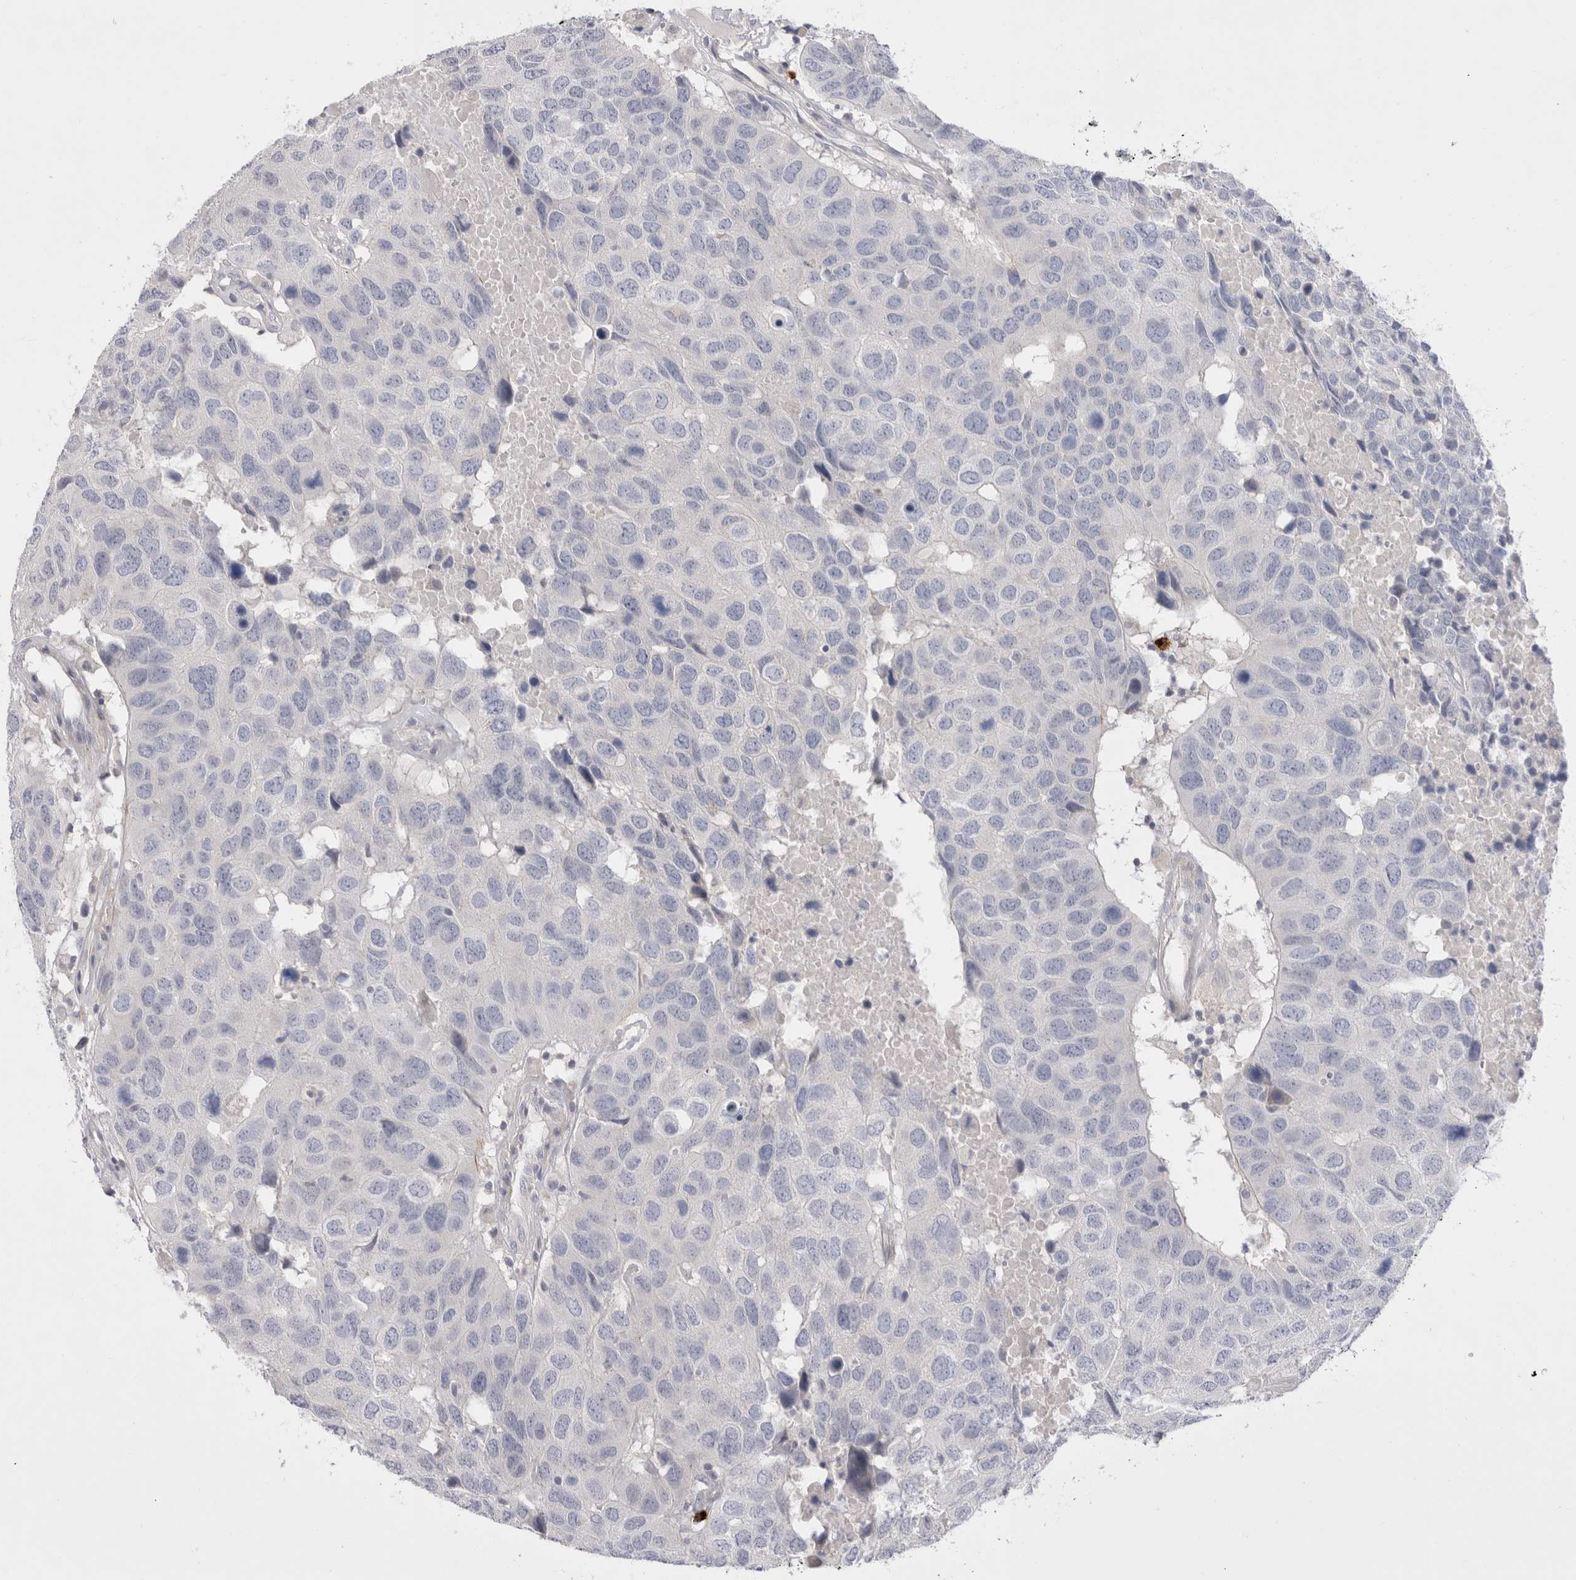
{"staining": {"intensity": "negative", "quantity": "none", "location": "none"}, "tissue": "head and neck cancer", "cell_type": "Tumor cells", "image_type": "cancer", "snomed": [{"axis": "morphology", "description": "Squamous cell carcinoma, NOS"}, {"axis": "topography", "description": "Head-Neck"}], "caption": "IHC of head and neck squamous cell carcinoma shows no staining in tumor cells.", "gene": "SPINK2", "patient": {"sex": "male", "age": 66}}